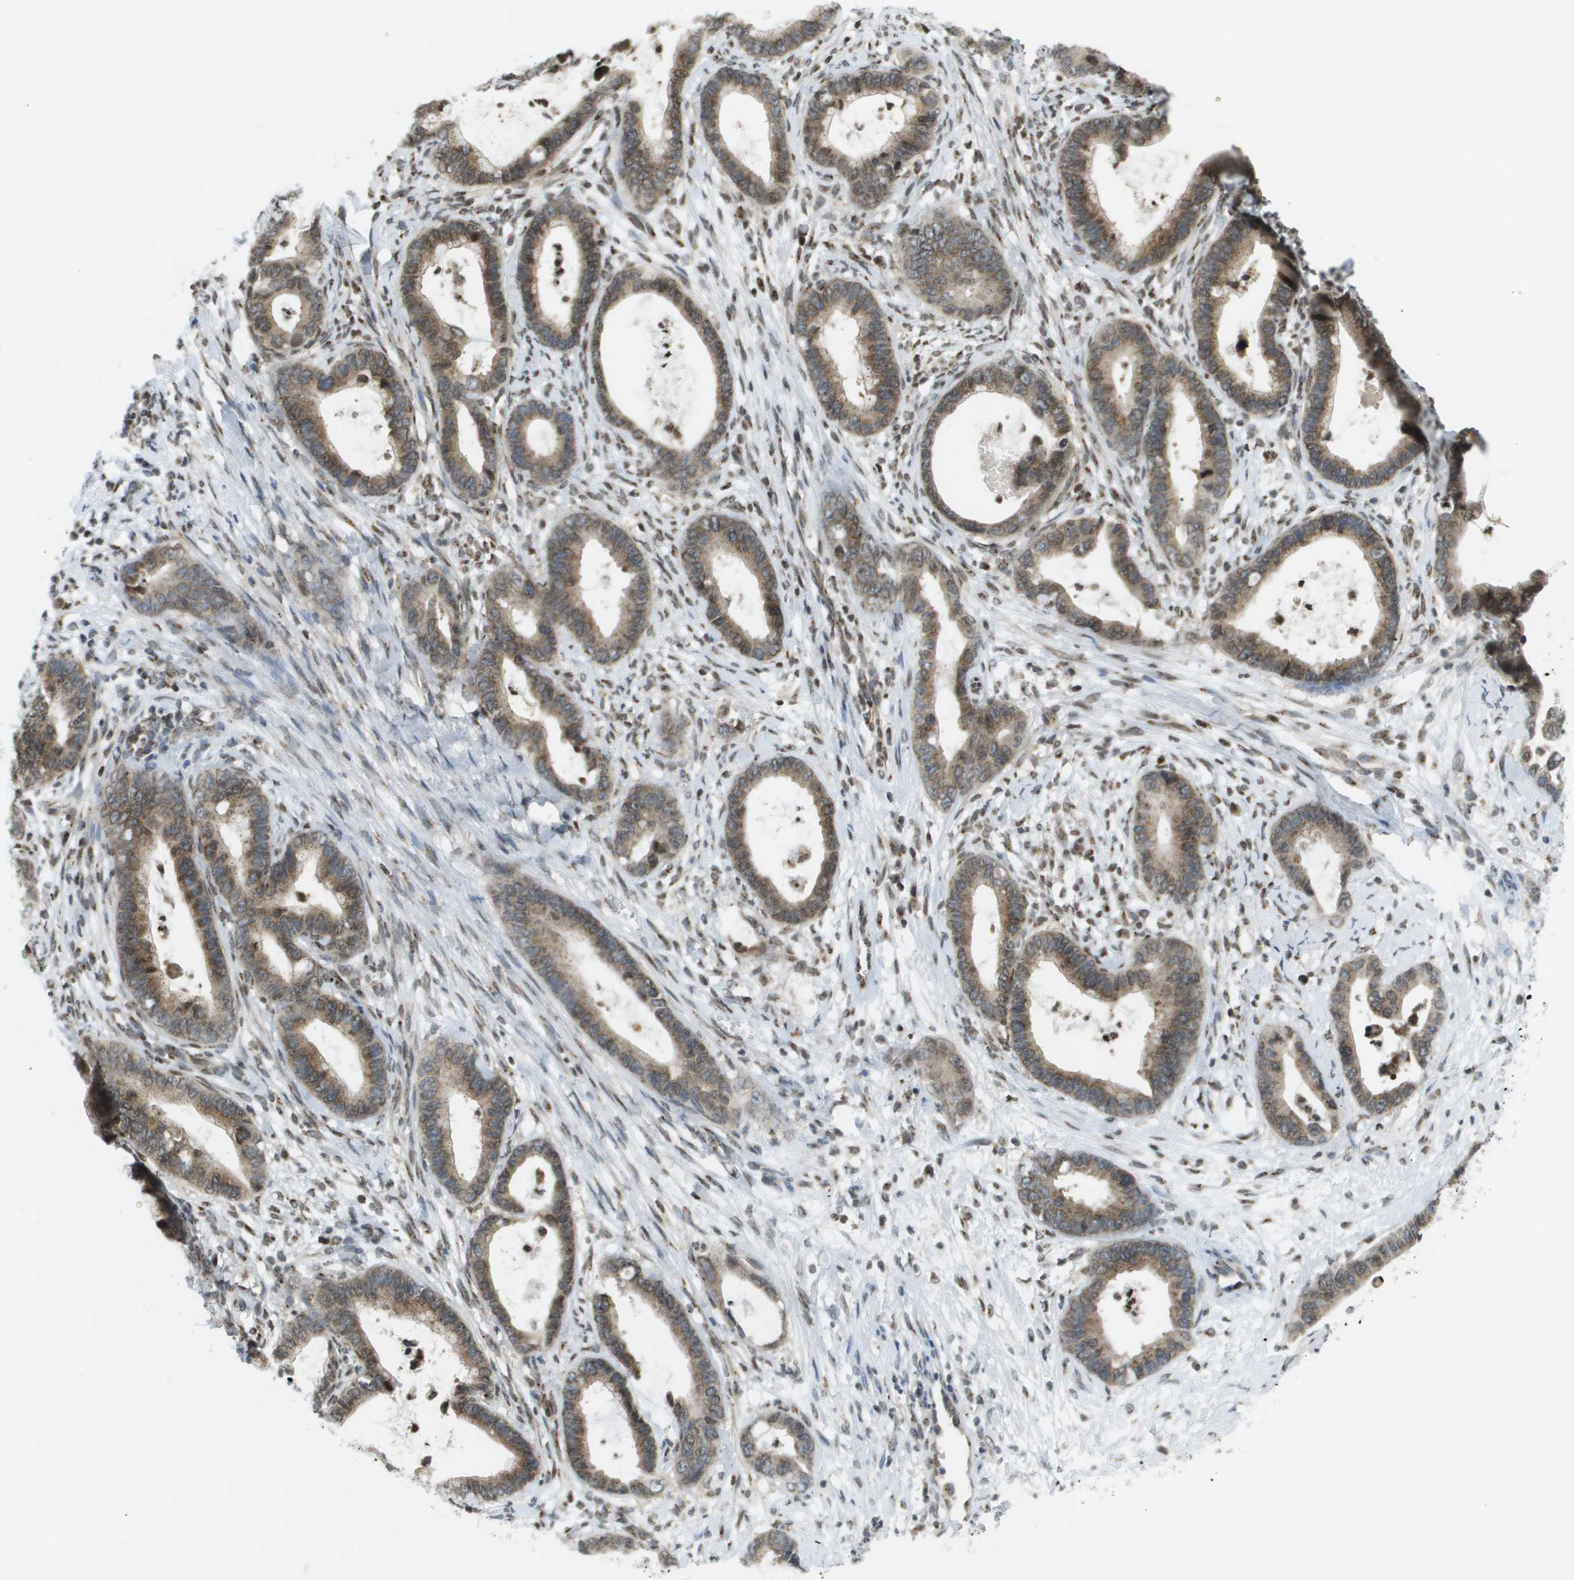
{"staining": {"intensity": "moderate", "quantity": ">75%", "location": "cytoplasmic/membranous"}, "tissue": "cervical cancer", "cell_type": "Tumor cells", "image_type": "cancer", "snomed": [{"axis": "morphology", "description": "Adenocarcinoma, NOS"}, {"axis": "topography", "description": "Cervix"}], "caption": "High-power microscopy captured an immunohistochemistry histopathology image of cervical cancer (adenocarcinoma), revealing moderate cytoplasmic/membranous expression in approximately >75% of tumor cells. The staining is performed using DAB (3,3'-diaminobenzidine) brown chromogen to label protein expression. The nuclei are counter-stained blue using hematoxylin.", "gene": "EVC", "patient": {"sex": "female", "age": 44}}